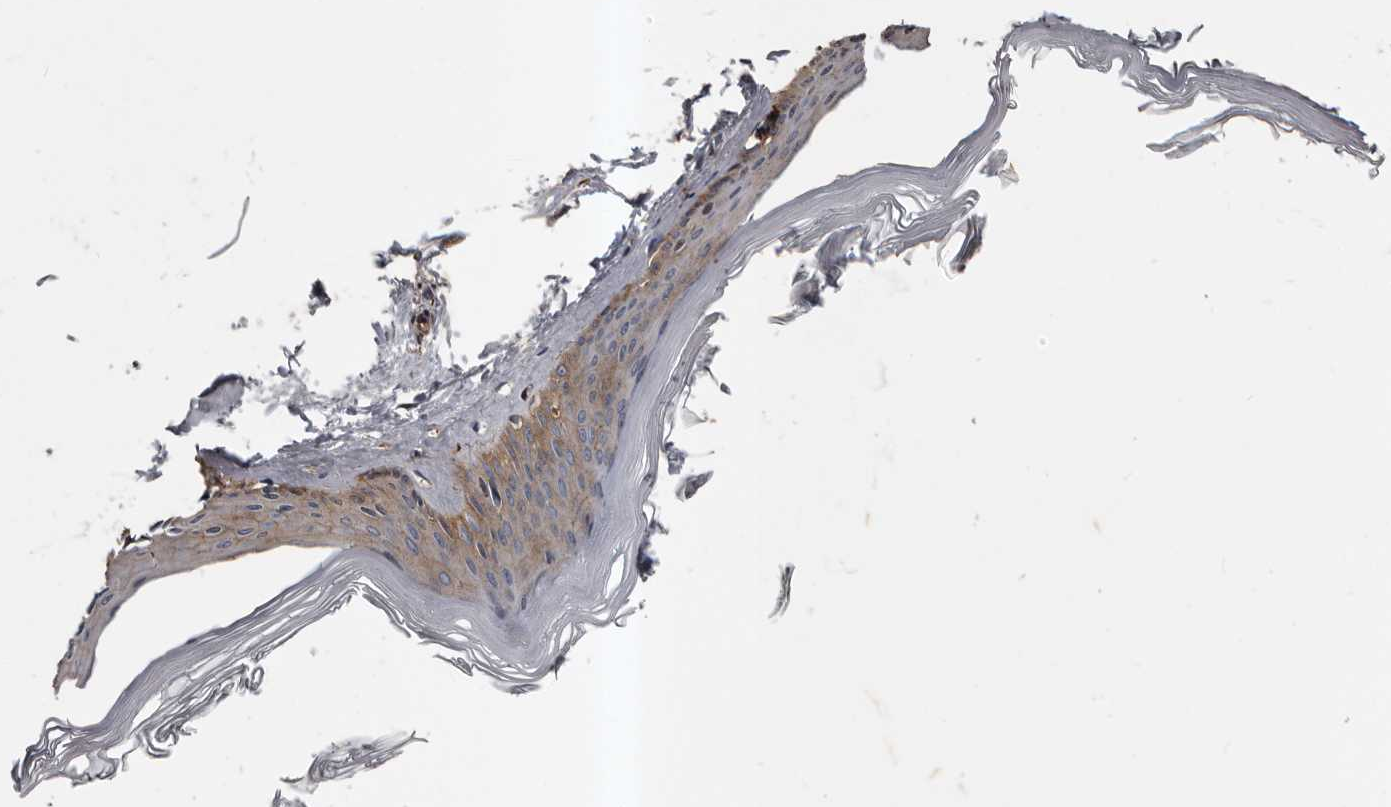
{"staining": {"intensity": "moderate", "quantity": "25%-75%", "location": "cytoplasmic/membranous"}, "tissue": "skin", "cell_type": "Fibroblasts", "image_type": "normal", "snomed": [{"axis": "morphology", "description": "Normal tissue, NOS"}, {"axis": "topography", "description": "Skin"}], "caption": "Immunohistochemical staining of normal human skin demonstrates 25%-75% levels of moderate cytoplasmic/membranous protein staining in approximately 25%-75% of fibroblasts.", "gene": "PNRC2", "patient": {"sex": "female", "age": 27}}